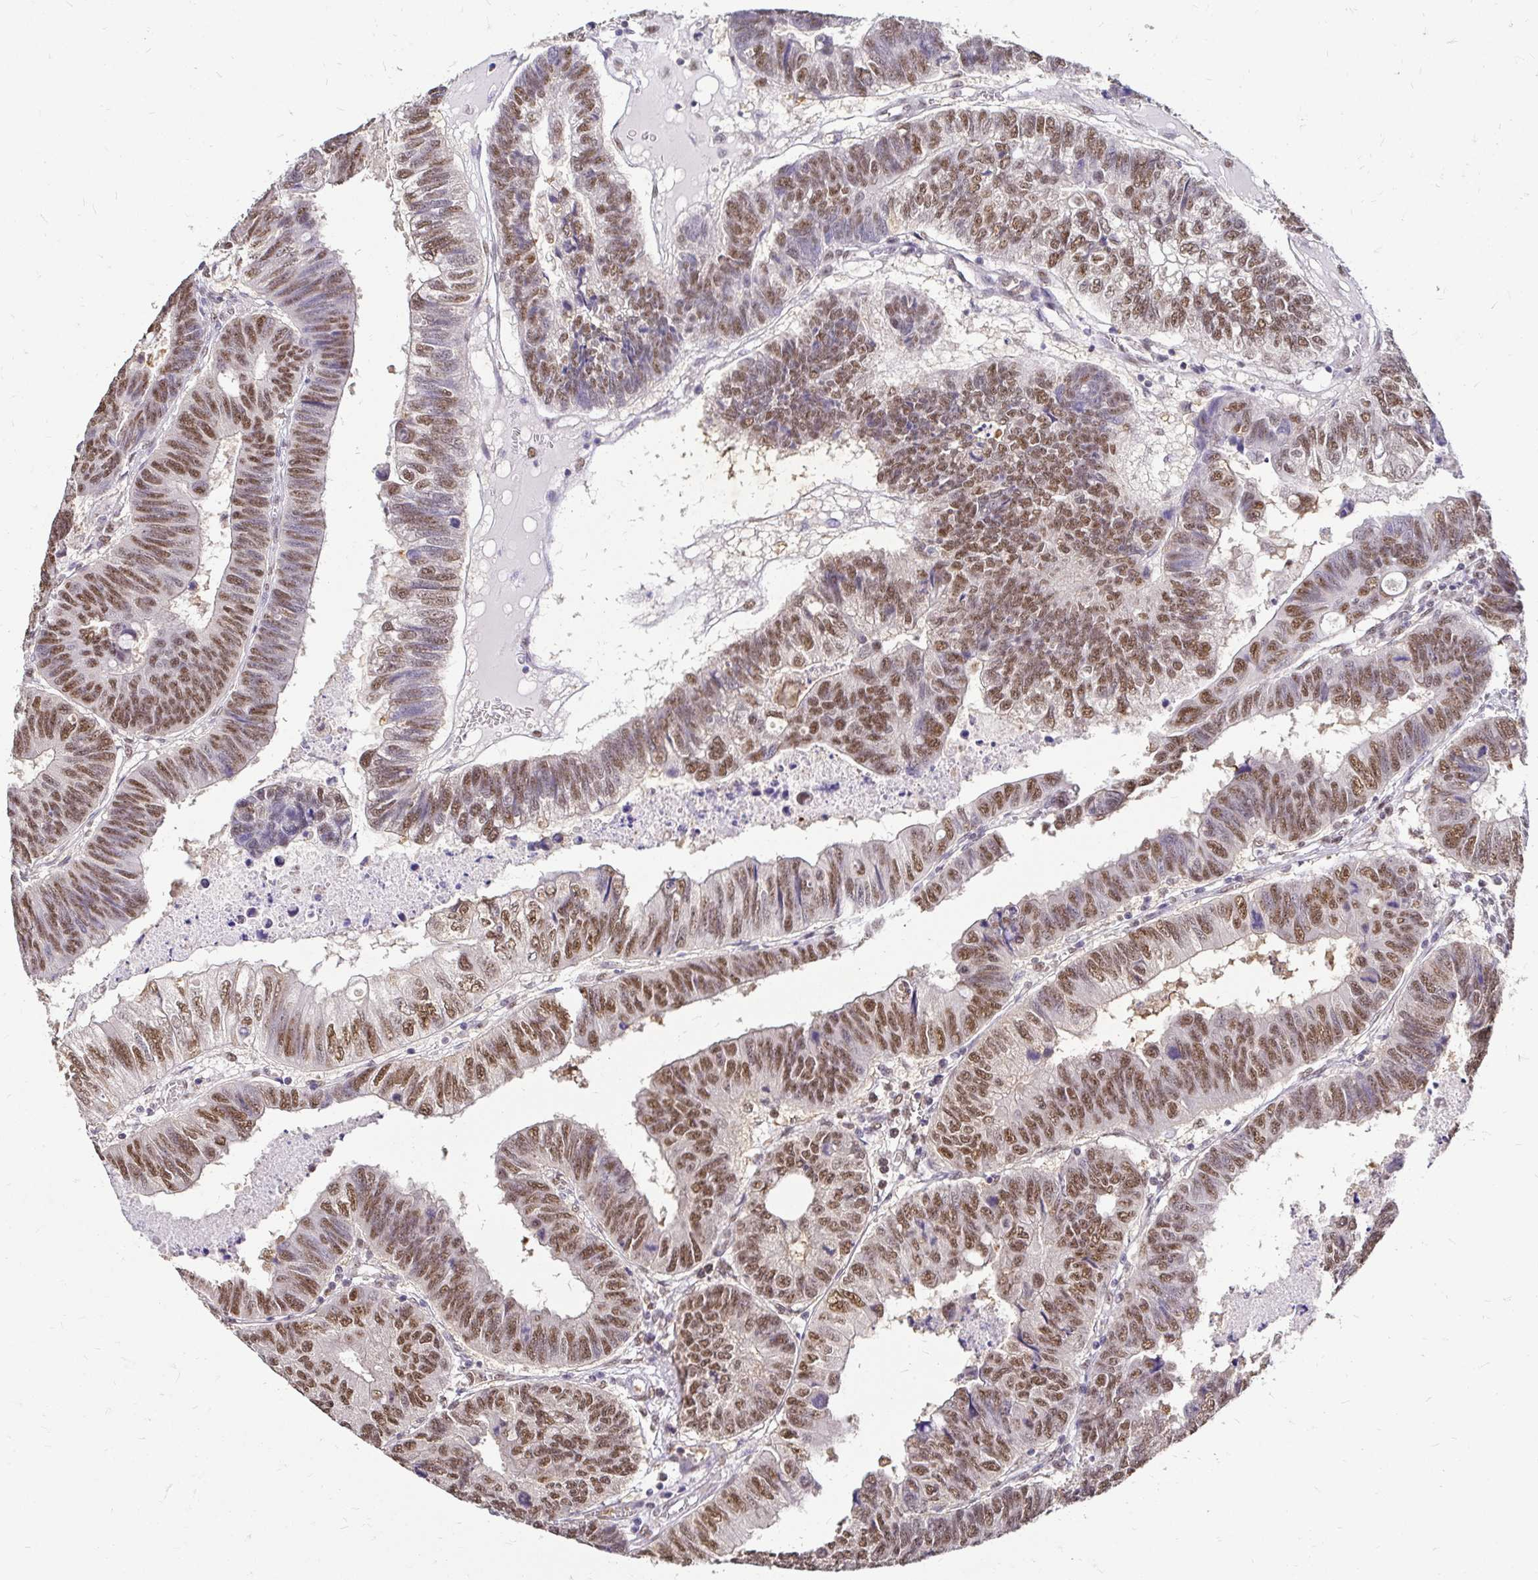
{"staining": {"intensity": "moderate", "quantity": ">75%", "location": "nuclear"}, "tissue": "colorectal cancer", "cell_type": "Tumor cells", "image_type": "cancer", "snomed": [{"axis": "morphology", "description": "Adenocarcinoma, NOS"}, {"axis": "topography", "description": "Colon"}], "caption": "Adenocarcinoma (colorectal) stained for a protein demonstrates moderate nuclear positivity in tumor cells.", "gene": "RIMS4", "patient": {"sex": "male", "age": 62}}